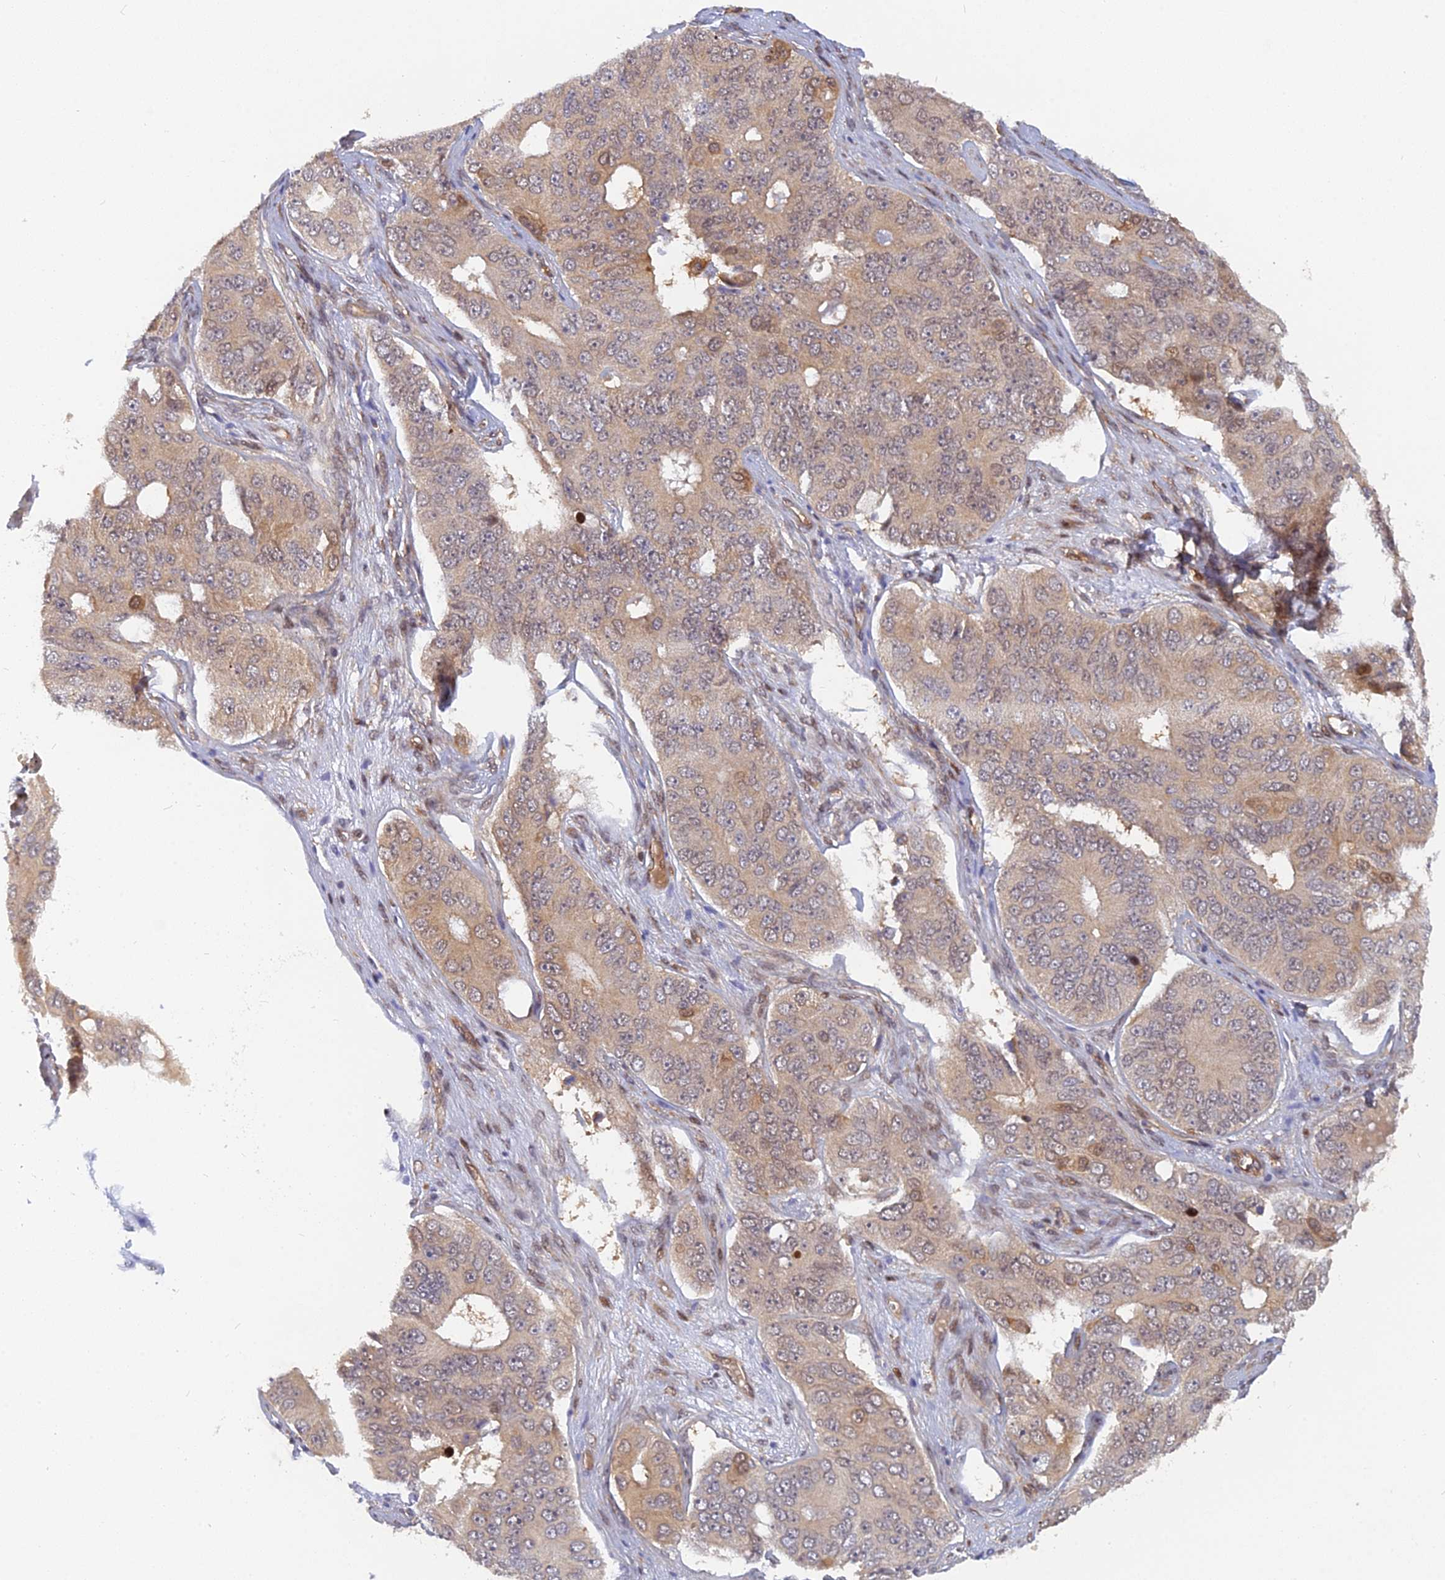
{"staining": {"intensity": "weak", "quantity": "25%-75%", "location": "cytoplasmic/membranous"}, "tissue": "ovarian cancer", "cell_type": "Tumor cells", "image_type": "cancer", "snomed": [{"axis": "morphology", "description": "Carcinoma, endometroid"}, {"axis": "topography", "description": "Ovary"}], "caption": "Immunohistochemical staining of human ovarian cancer (endometroid carcinoma) displays low levels of weak cytoplasmic/membranous expression in about 25%-75% of tumor cells.", "gene": "ARL2BP", "patient": {"sex": "female", "age": 51}}